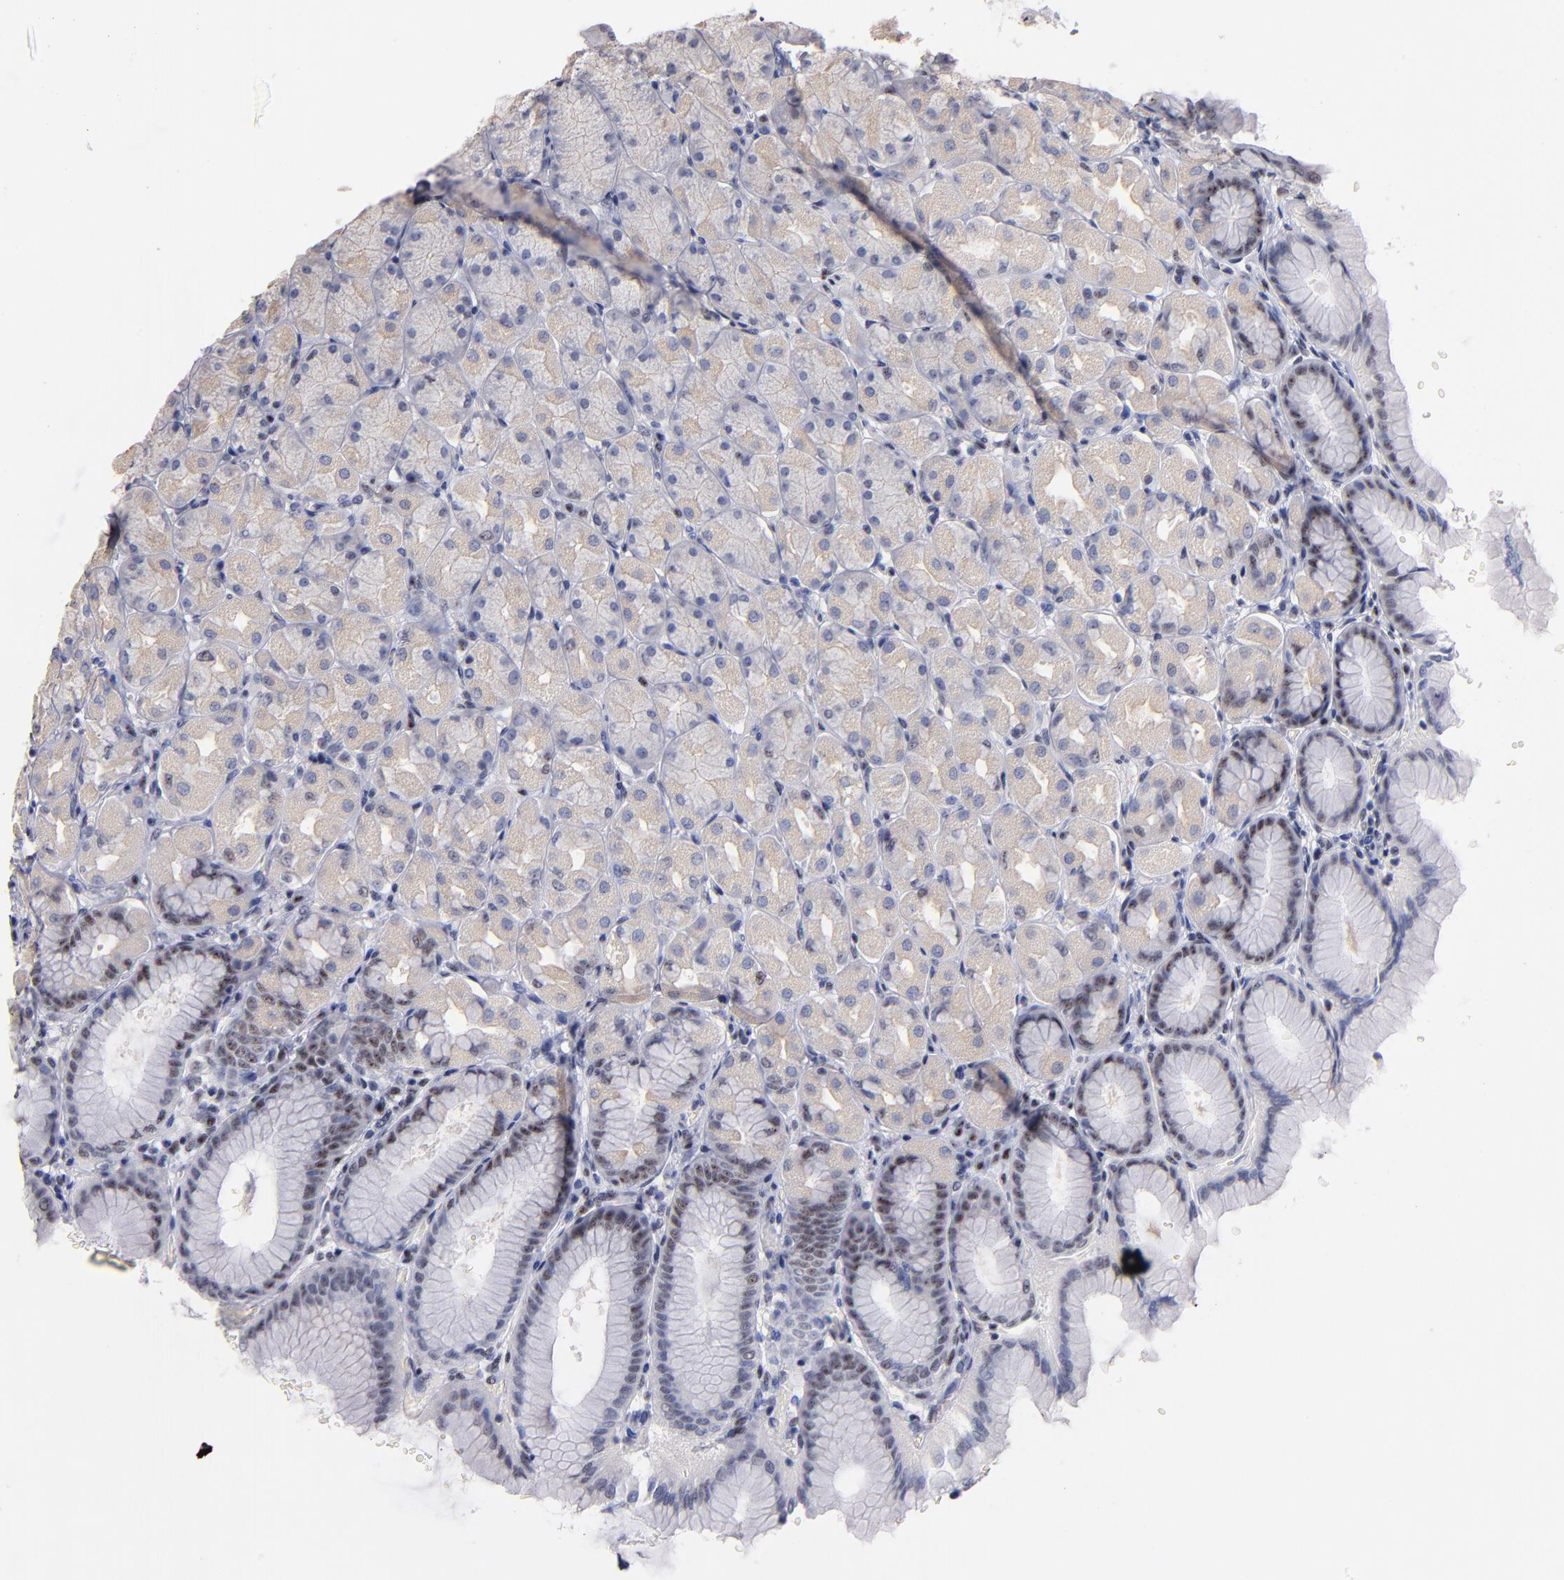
{"staining": {"intensity": "moderate", "quantity": "25%-75%", "location": "cytoplasmic/membranous,nuclear"}, "tissue": "stomach", "cell_type": "Glandular cells", "image_type": "normal", "snomed": [{"axis": "morphology", "description": "Normal tissue, NOS"}, {"axis": "topography", "description": "Stomach, upper"}], "caption": "This micrograph shows IHC staining of normal stomach, with medium moderate cytoplasmic/membranous,nuclear positivity in approximately 25%-75% of glandular cells.", "gene": "RAF1", "patient": {"sex": "female", "age": 56}}